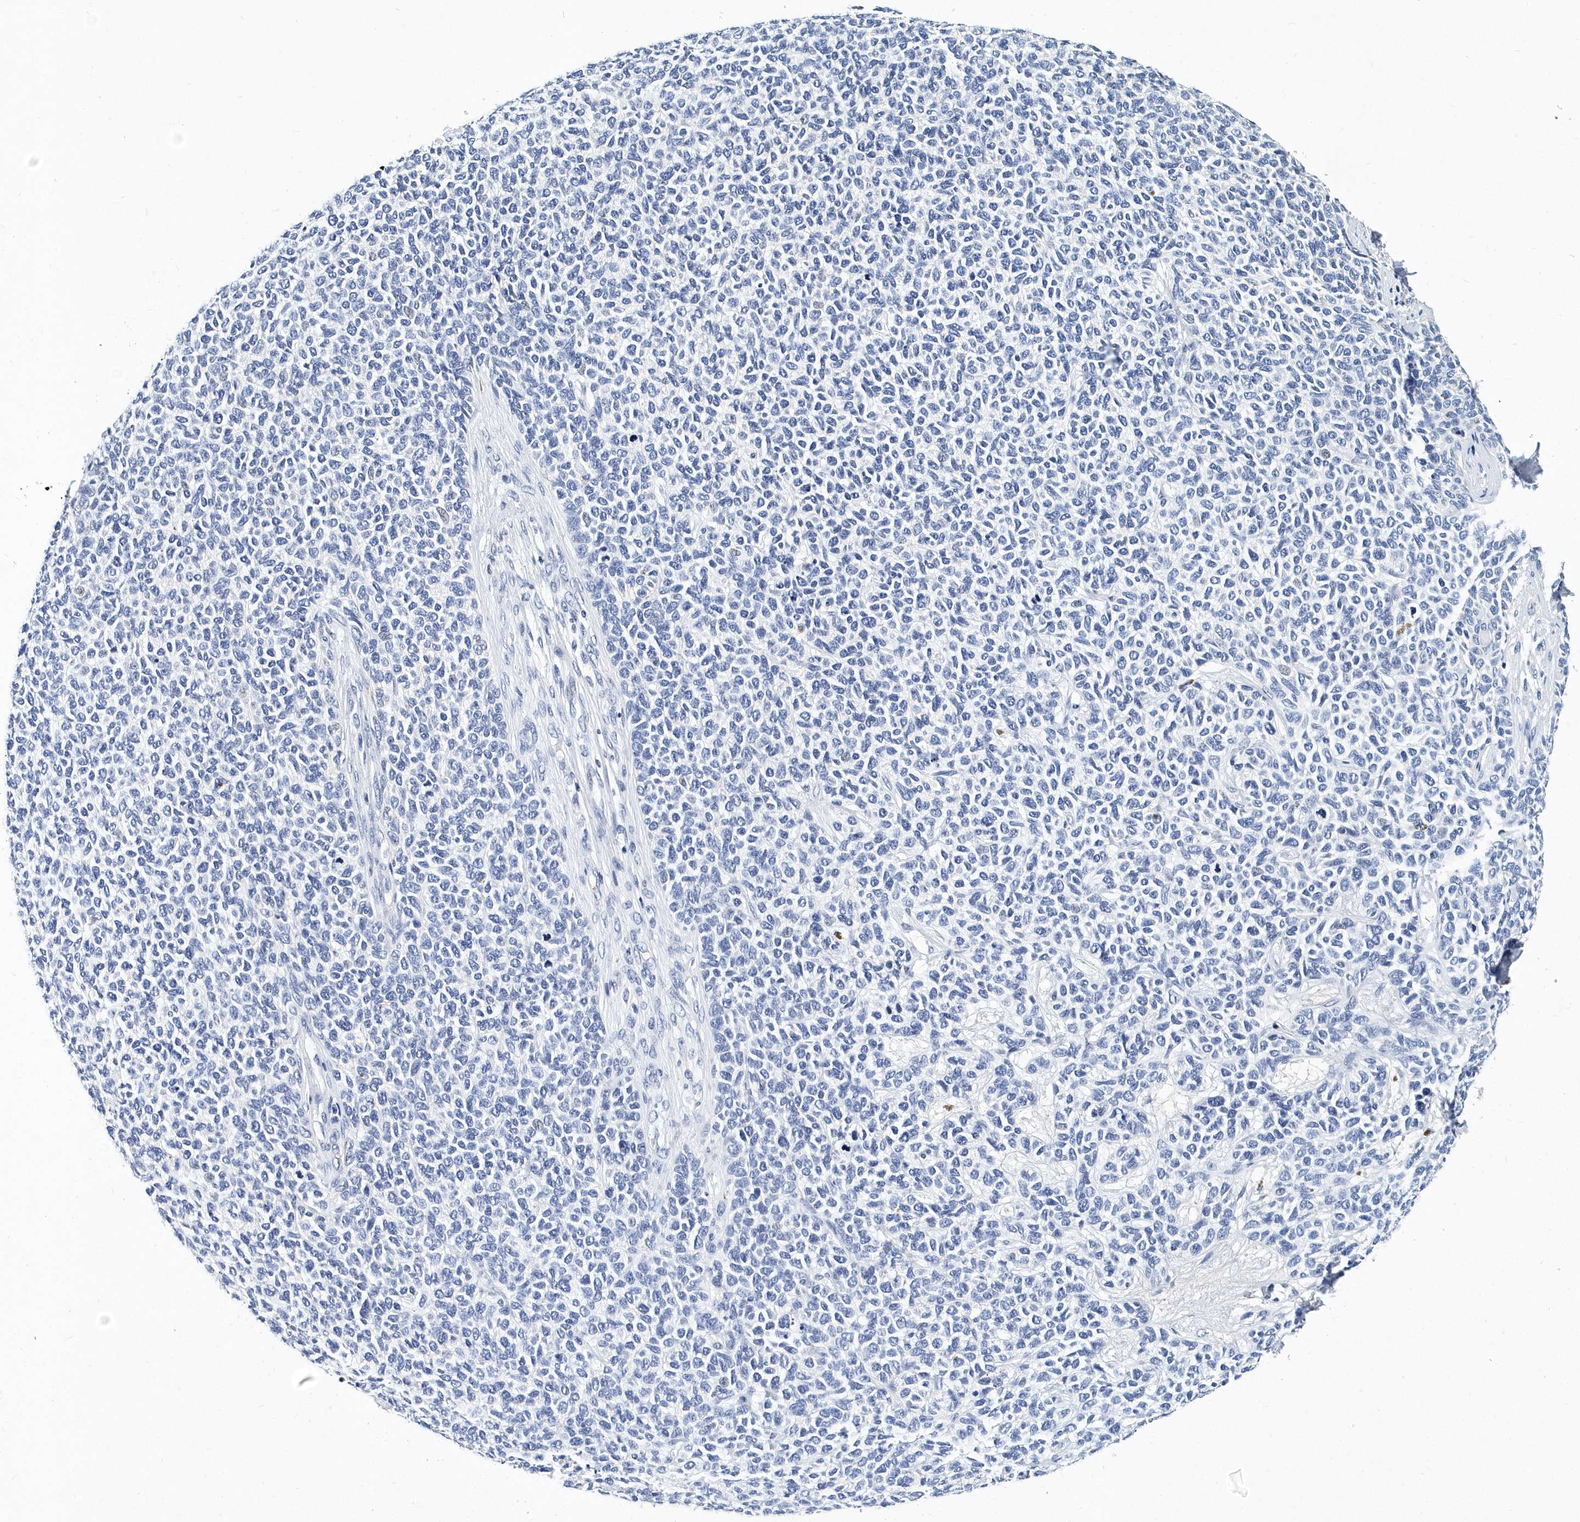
{"staining": {"intensity": "negative", "quantity": "none", "location": "none"}, "tissue": "skin cancer", "cell_type": "Tumor cells", "image_type": "cancer", "snomed": [{"axis": "morphology", "description": "Basal cell carcinoma"}, {"axis": "topography", "description": "Skin"}], "caption": "A high-resolution micrograph shows immunohistochemistry (IHC) staining of skin basal cell carcinoma, which demonstrates no significant staining in tumor cells.", "gene": "ITGA2B", "patient": {"sex": "female", "age": 84}}